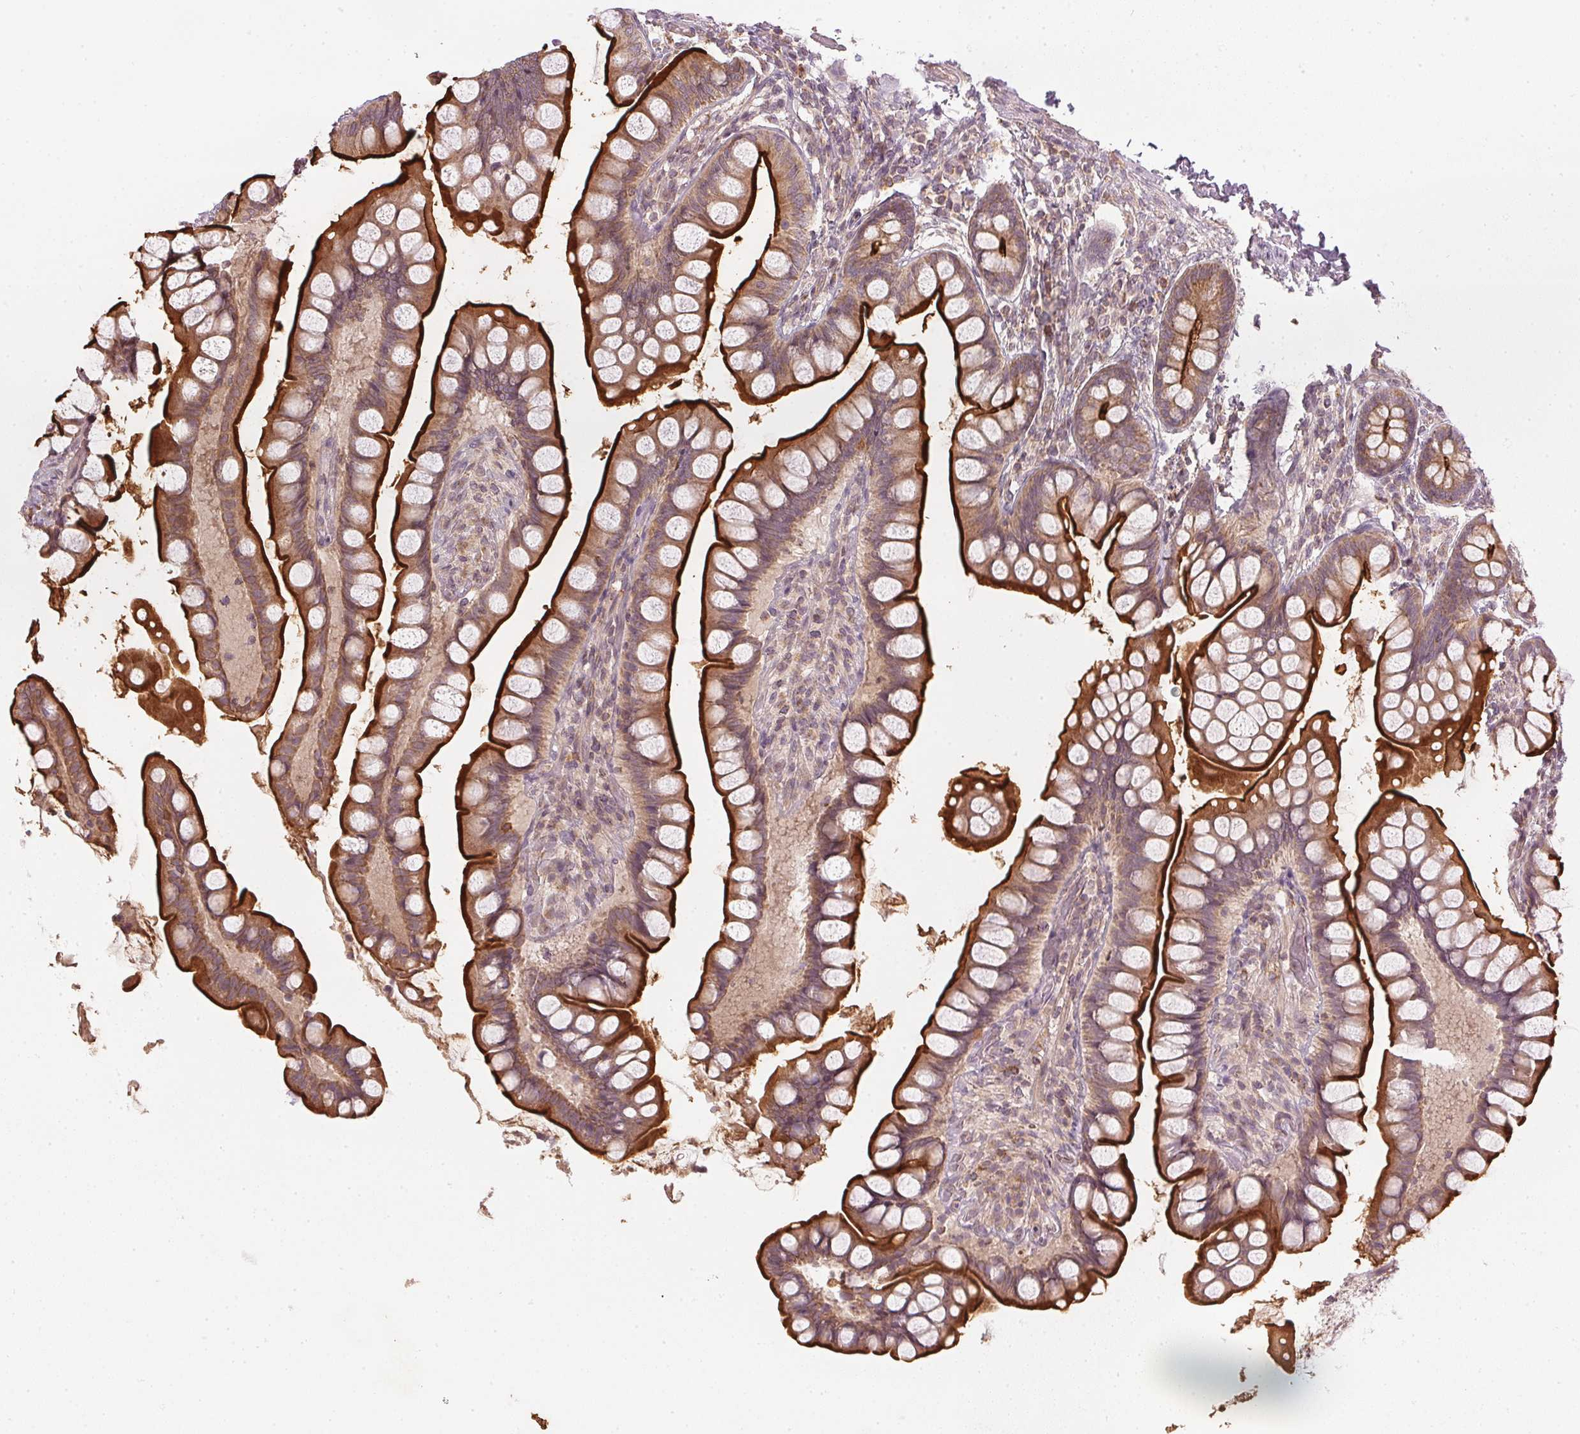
{"staining": {"intensity": "strong", "quantity": "25%-75%", "location": "cytoplasmic/membranous"}, "tissue": "small intestine", "cell_type": "Glandular cells", "image_type": "normal", "snomed": [{"axis": "morphology", "description": "Normal tissue, NOS"}, {"axis": "topography", "description": "Small intestine"}], "caption": "Unremarkable small intestine exhibits strong cytoplasmic/membranous positivity in about 25%-75% of glandular cells, visualized by immunohistochemistry. (DAB (3,3'-diaminobenzidine) IHC with brightfield microscopy, high magnification).", "gene": "NADK2", "patient": {"sex": "male", "age": 70}}